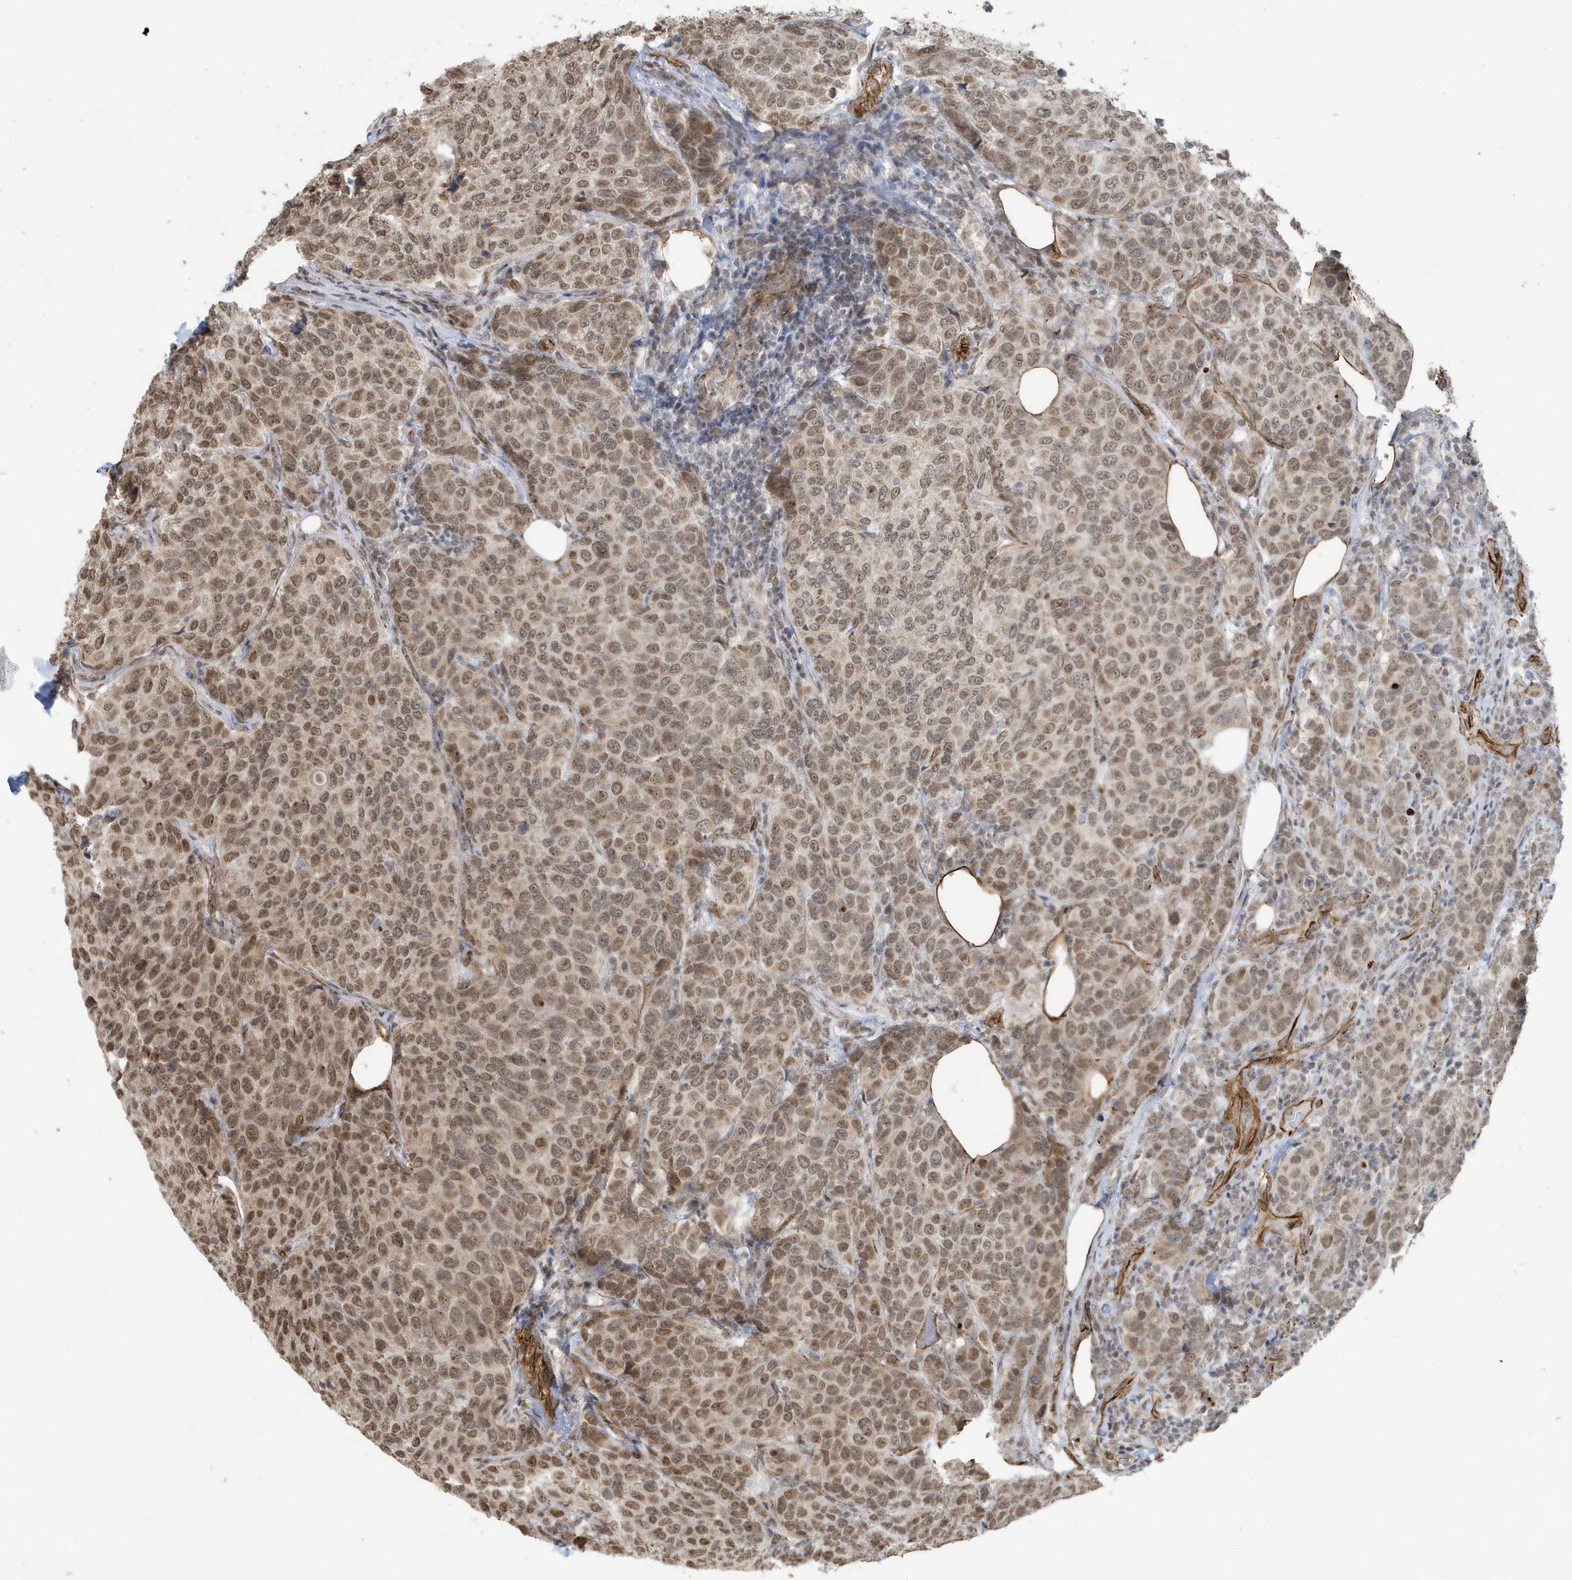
{"staining": {"intensity": "moderate", "quantity": ">75%", "location": "cytoplasmic/membranous,nuclear"}, "tissue": "breast cancer", "cell_type": "Tumor cells", "image_type": "cancer", "snomed": [{"axis": "morphology", "description": "Duct carcinoma"}, {"axis": "topography", "description": "Breast"}], "caption": "There is medium levels of moderate cytoplasmic/membranous and nuclear positivity in tumor cells of breast invasive ductal carcinoma, as demonstrated by immunohistochemical staining (brown color).", "gene": "CHCHD4", "patient": {"sex": "female", "age": 55}}